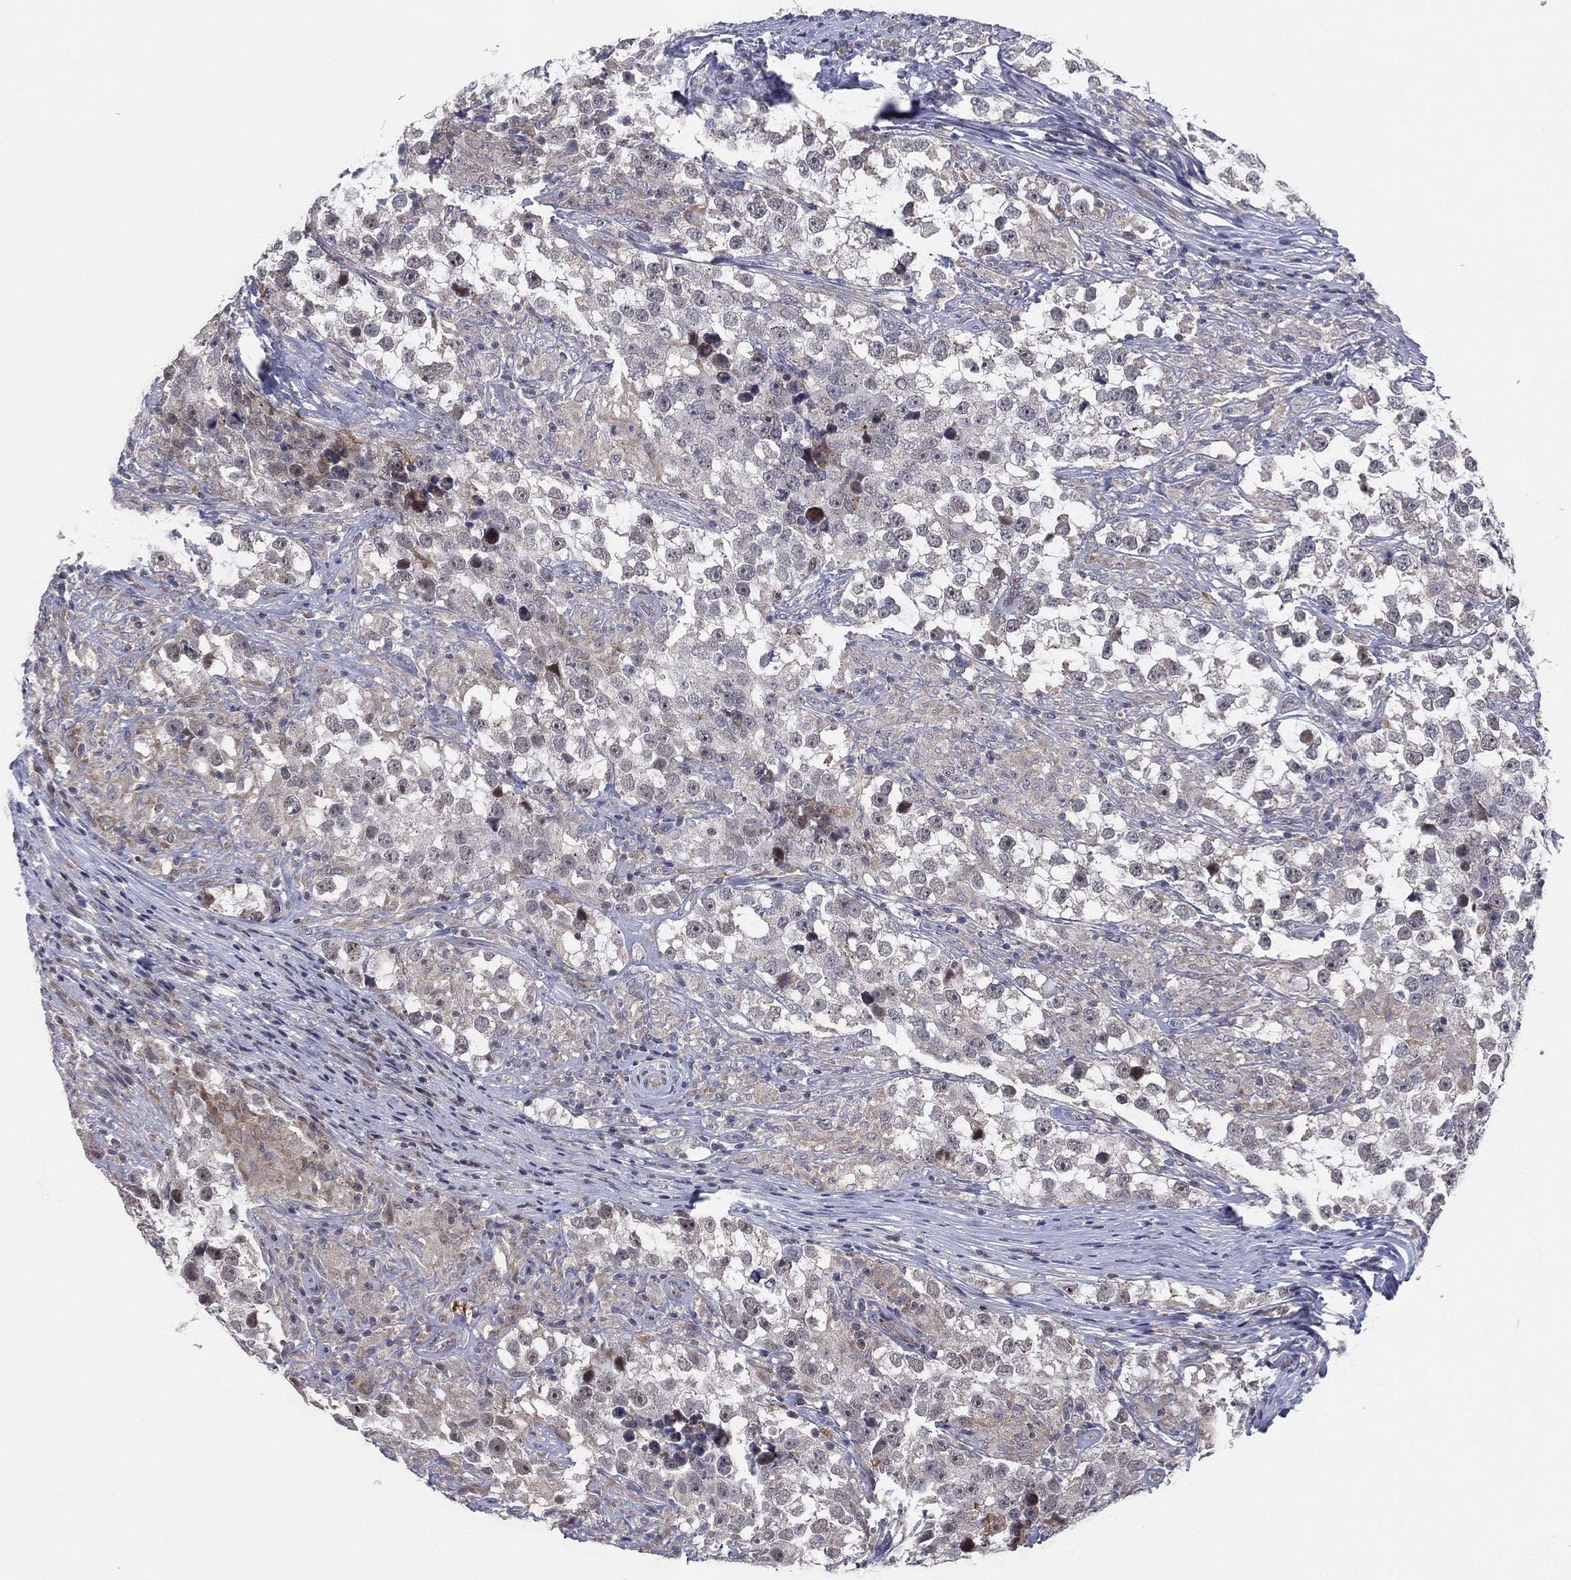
{"staining": {"intensity": "negative", "quantity": "none", "location": "none"}, "tissue": "testis cancer", "cell_type": "Tumor cells", "image_type": "cancer", "snomed": [{"axis": "morphology", "description": "Seminoma, NOS"}, {"axis": "topography", "description": "Testis"}], "caption": "The photomicrograph demonstrates no significant positivity in tumor cells of seminoma (testis).", "gene": "KAT14", "patient": {"sex": "male", "age": 46}}